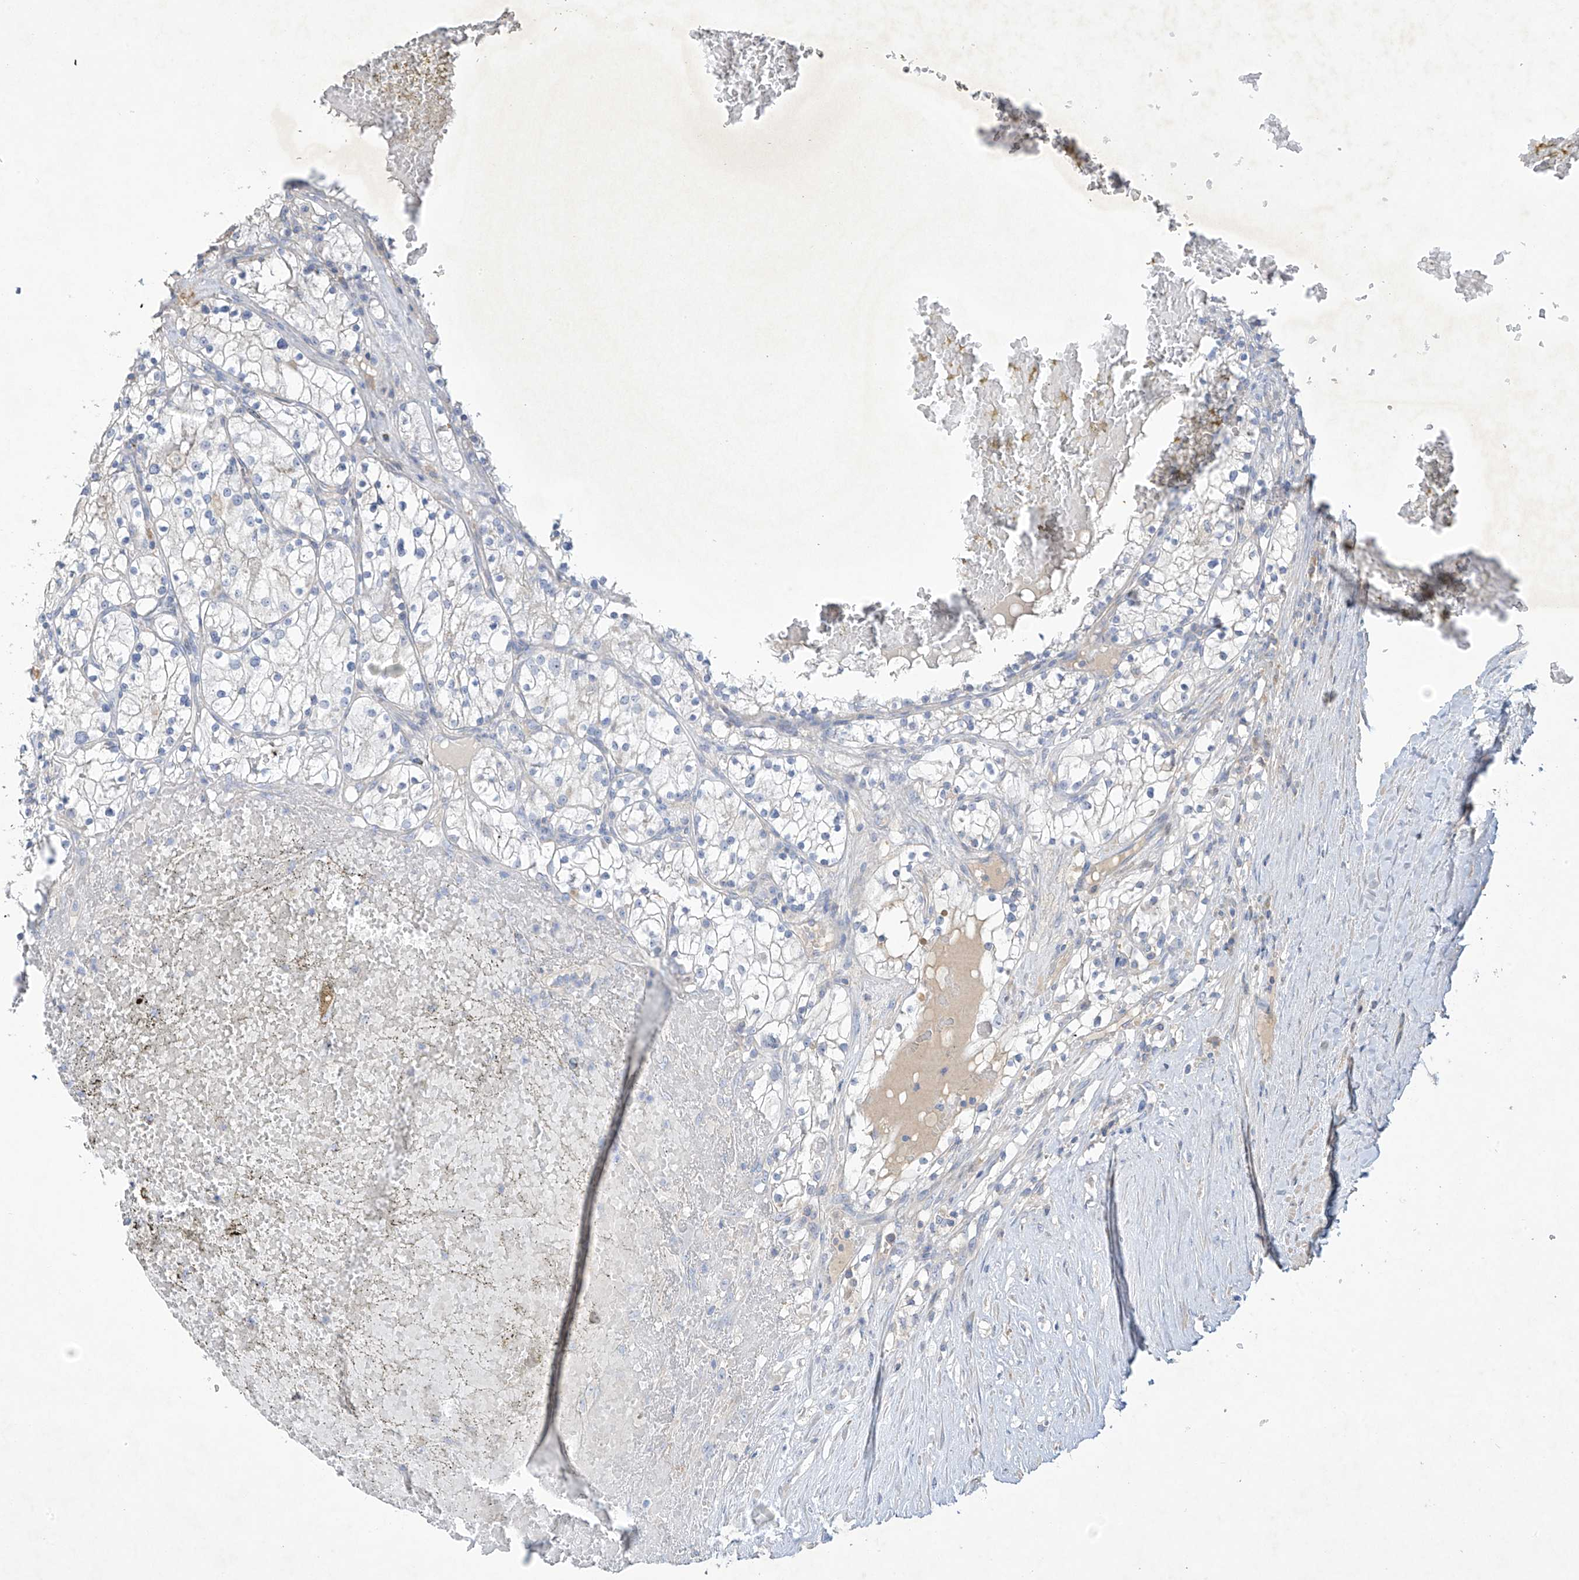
{"staining": {"intensity": "negative", "quantity": "none", "location": "none"}, "tissue": "renal cancer", "cell_type": "Tumor cells", "image_type": "cancer", "snomed": [{"axis": "morphology", "description": "Normal tissue, NOS"}, {"axis": "morphology", "description": "Adenocarcinoma, NOS"}, {"axis": "topography", "description": "Kidney"}], "caption": "Immunohistochemistry (IHC) histopathology image of neoplastic tissue: renal cancer (adenocarcinoma) stained with DAB (3,3'-diaminobenzidine) demonstrates no significant protein positivity in tumor cells. (Immunohistochemistry (IHC), brightfield microscopy, high magnification).", "gene": "PRSS12", "patient": {"sex": "male", "age": 68}}